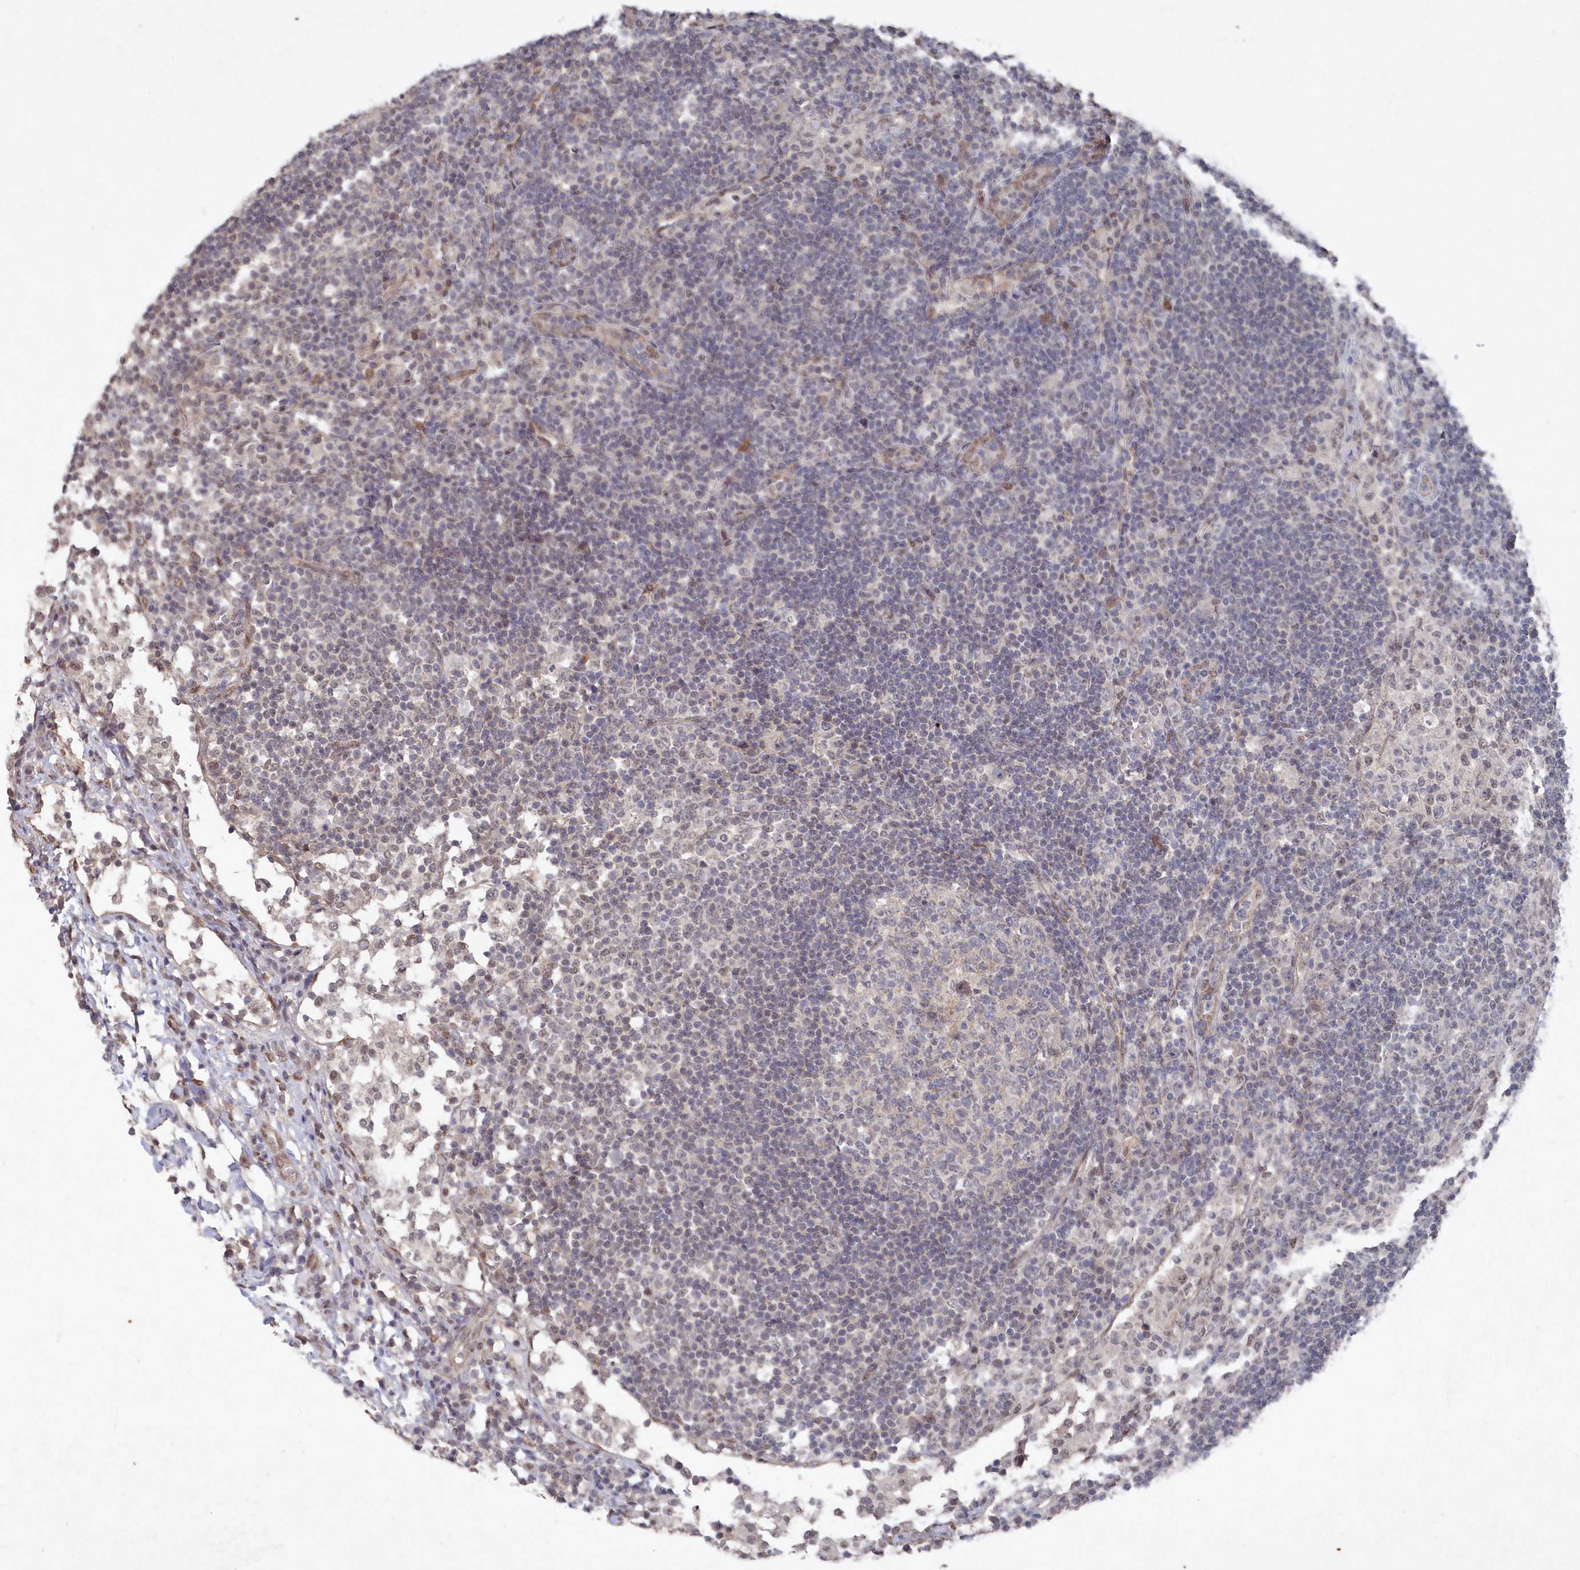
{"staining": {"intensity": "negative", "quantity": "none", "location": "none"}, "tissue": "lymph node", "cell_type": "Germinal center cells", "image_type": "normal", "snomed": [{"axis": "morphology", "description": "Normal tissue, NOS"}, {"axis": "topography", "description": "Lymph node"}], "caption": "This is a image of IHC staining of benign lymph node, which shows no staining in germinal center cells.", "gene": "VSIG2", "patient": {"sex": "female", "age": 53}}